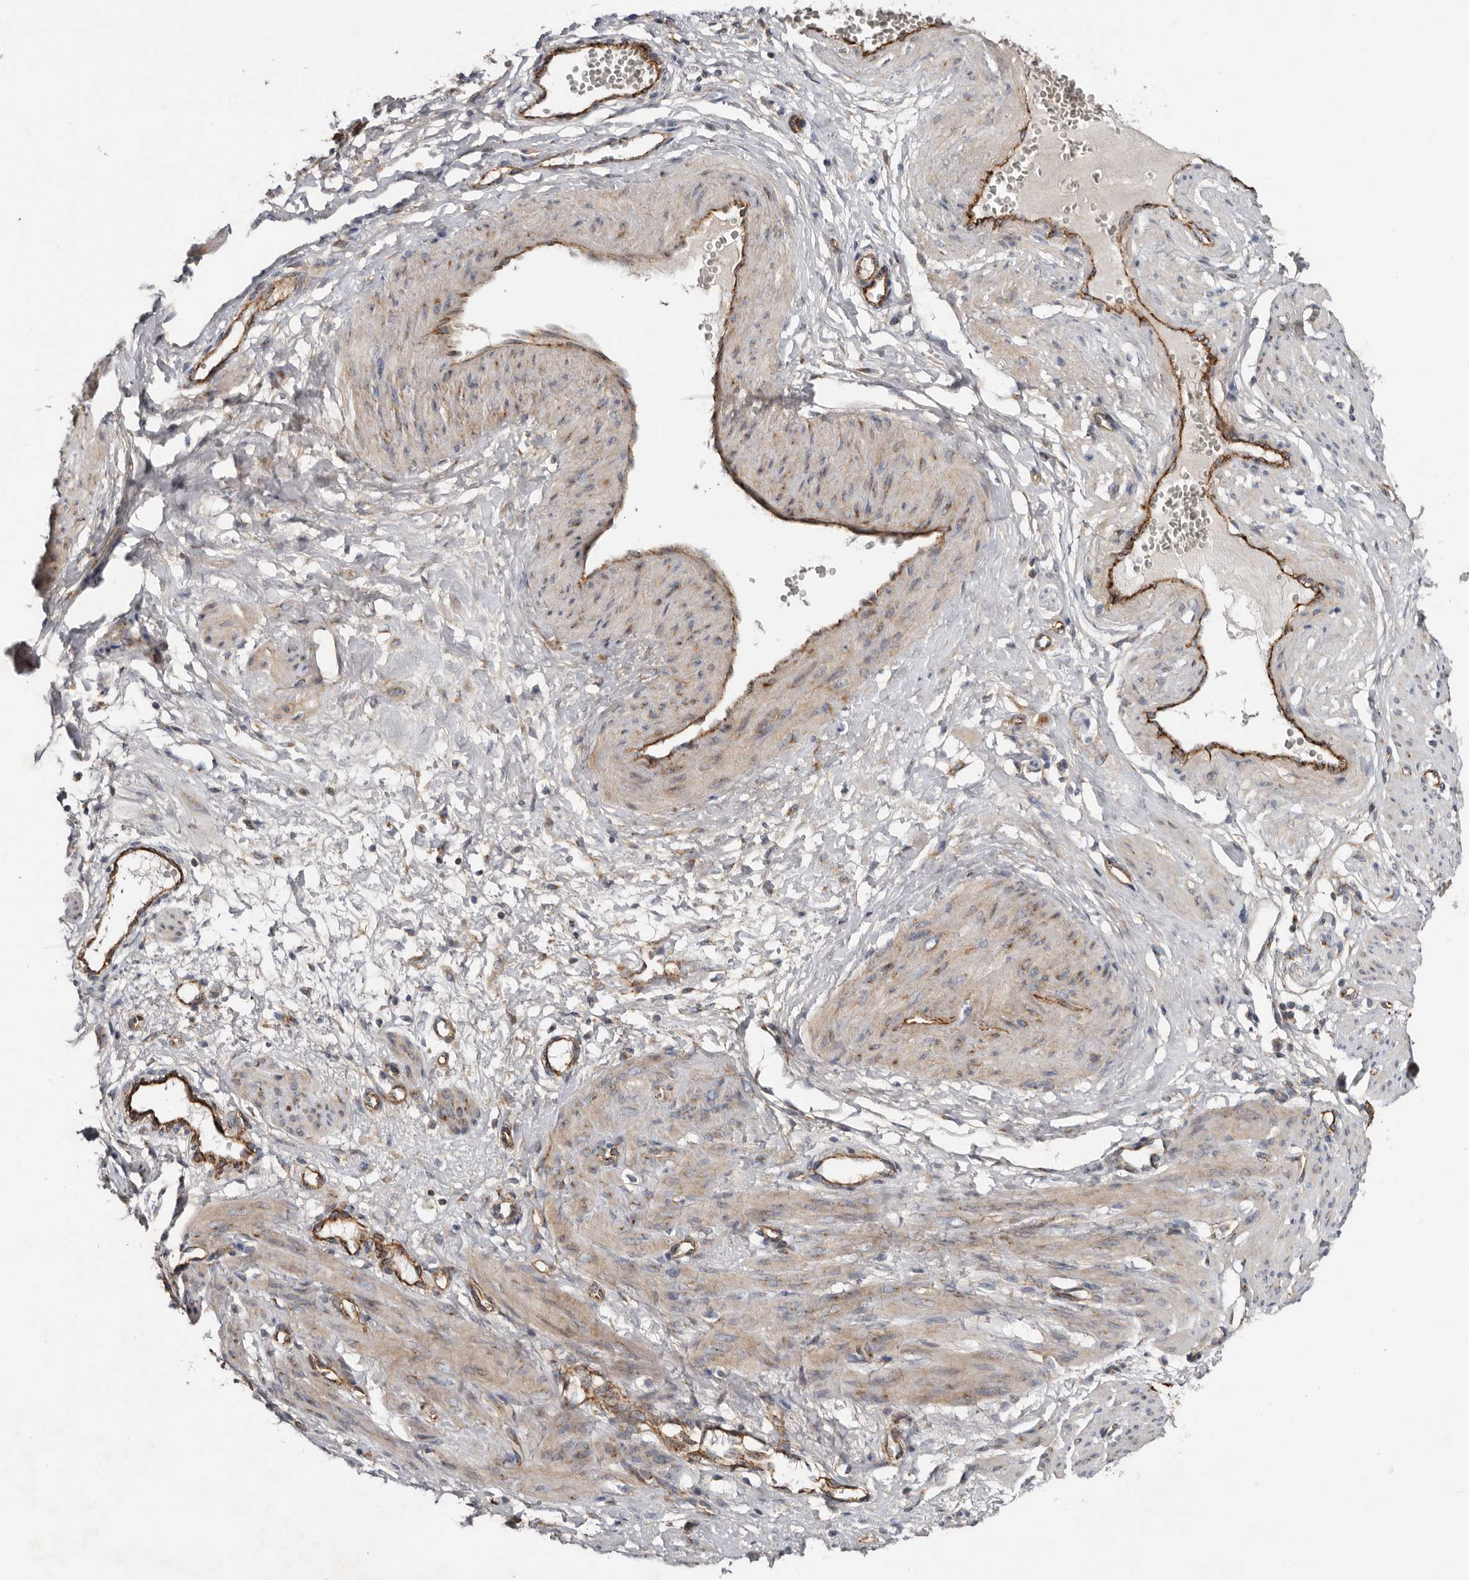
{"staining": {"intensity": "moderate", "quantity": "25%-75%", "location": "cytoplasmic/membranous"}, "tissue": "smooth muscle", "cell_type": "Smooth muscle cells", "image_type": "normal", "snomed": [{"axis": "morphology", "description": "Normal tissue, NOS"}, {"axis": "topography", "description": "Endometrium"}], "caption": "Moderate cytoplasmic/membranous expression for a protein is present in approximately 25%-75% of smooth muscle cells of normal smooth muscle using immunohistochemistry (IHC).", "gene": "LUZP1", "patient": {"sex": "female", "age": 33}}